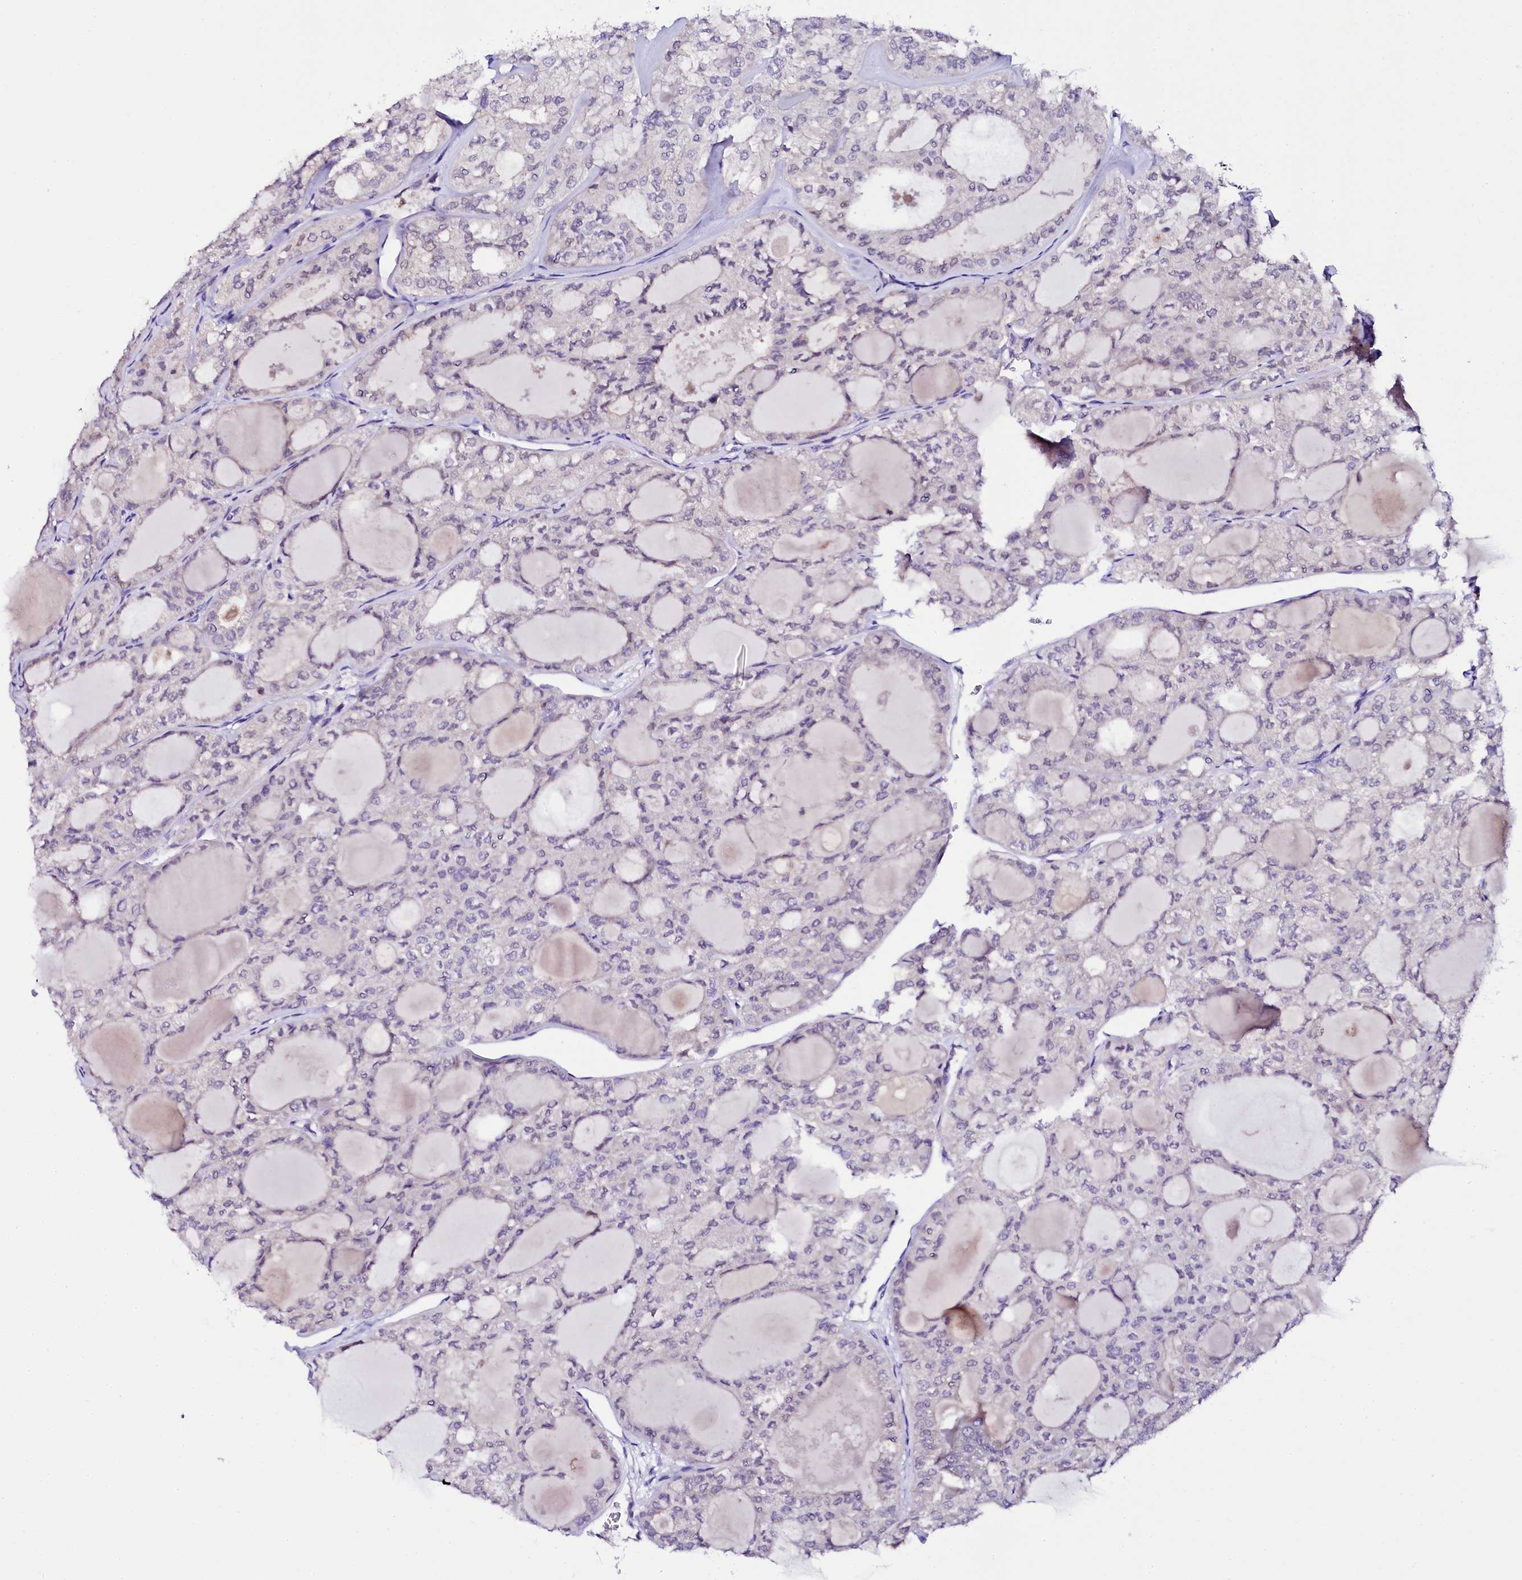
{"staining": {"intensity": "negative", "quantity": "none", "location": "none"}, "tissue": "thyroid cancer", "cell_type": "Tumor cells", "image_type": "cancer", "snomed": [{"axis": "morphology", "description": "Follicular adenoma carcinoma, NOS"}, {"axis": "topography", "description": "Thyroid gland"}], "caption": "There is no significant expression in tumor cells of thyroid follicular adenoma carcinoma.", "gene": "NAA16", "patient": {"sex": "male", "age": 75}}